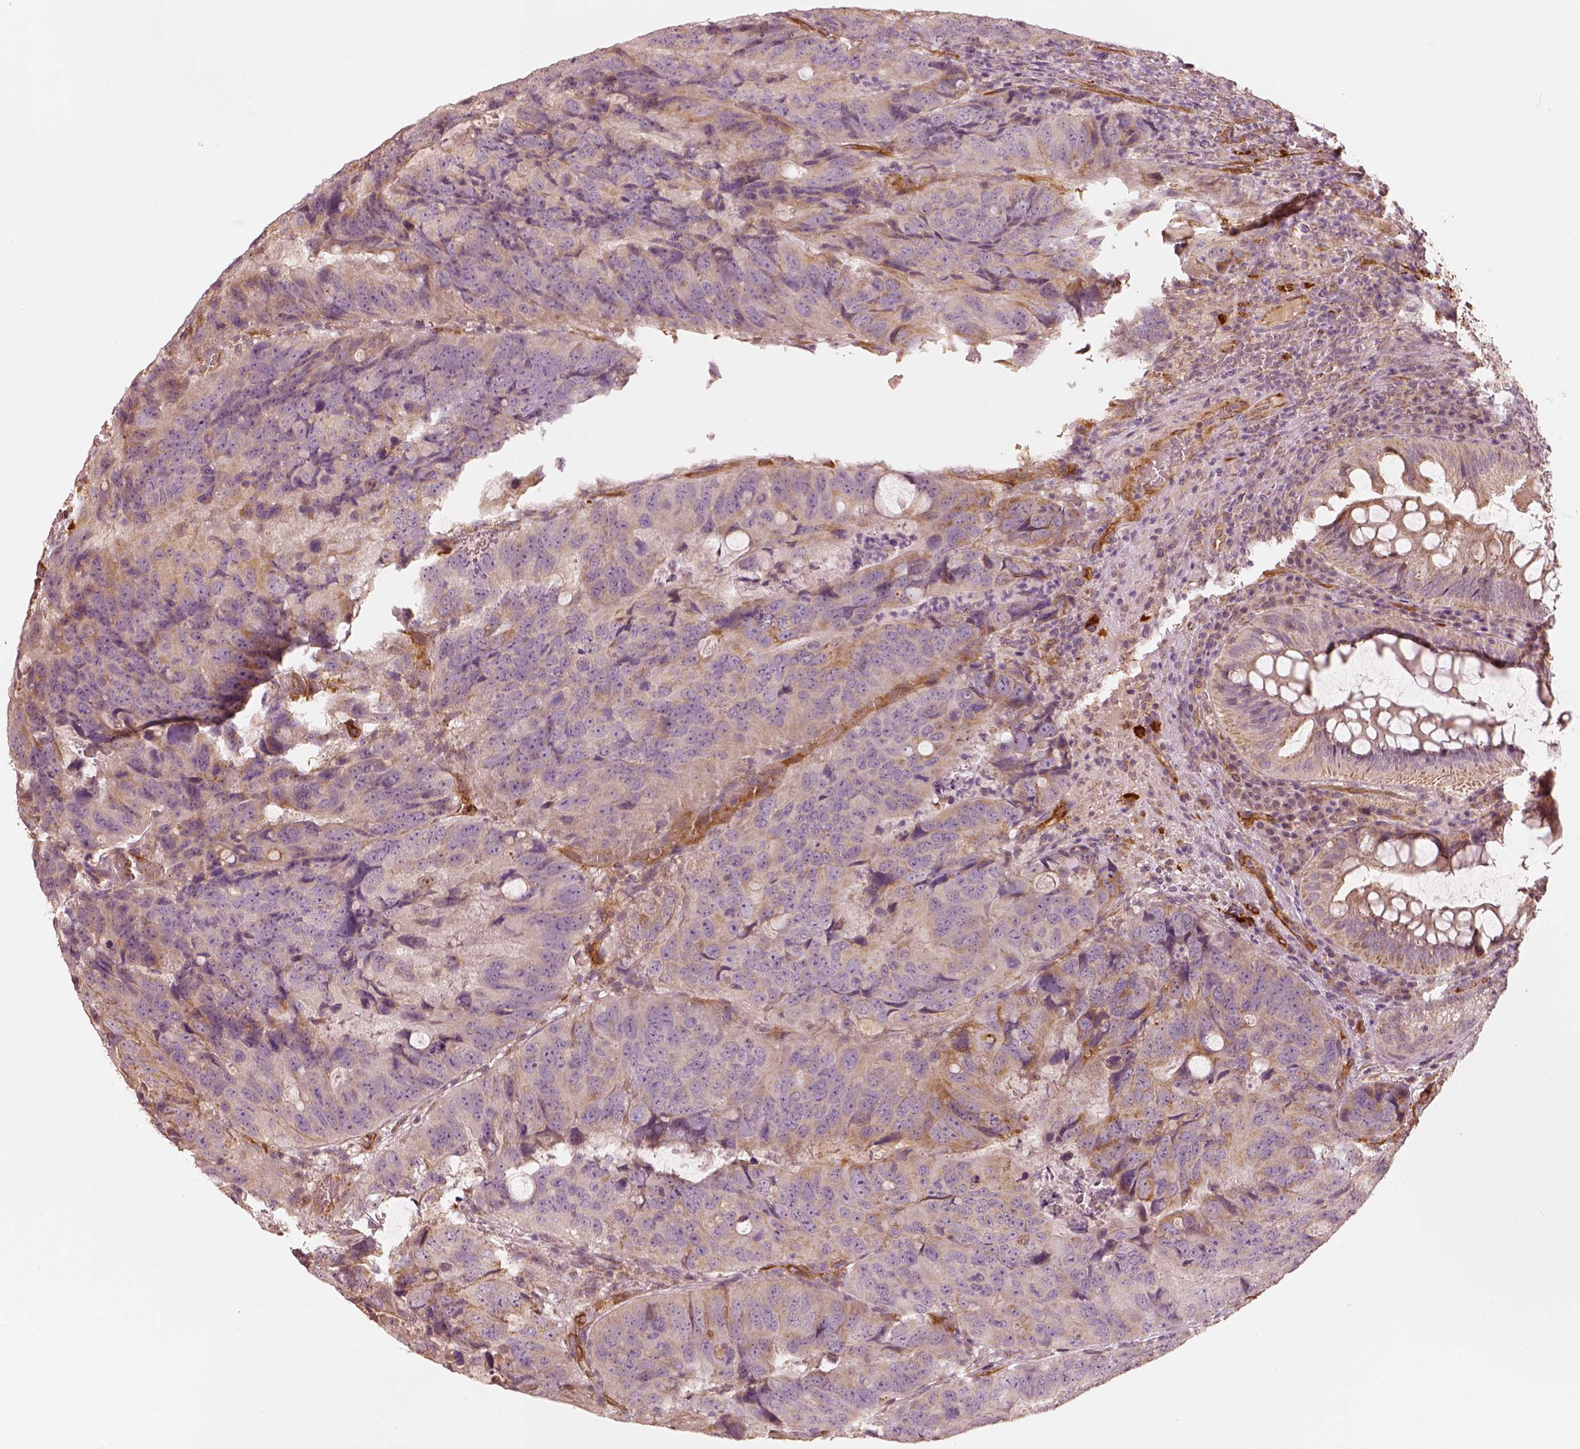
{"staining": {"intensity": "moderate", "quantity": "<25%", "location": "cytoplasmic/membranous"}, "tissue": "colorectal cancer", "cell_type": "Tumor cells", "image_type": "cancer", "snomed": [{"axis": "morphology", "description": "Adenocarcinoma, NOS"}, {"axis": "topography", "description": "Colon"}], "caption": "Human colorectal cancer (adenocarcinoma) stained for a protein (brown) shows moderate cytoplasmic/membranous positive expression in about <25% of tumor cells.", "gene": "FSCN1", "patient": {"sex": "male", "age": 79}}